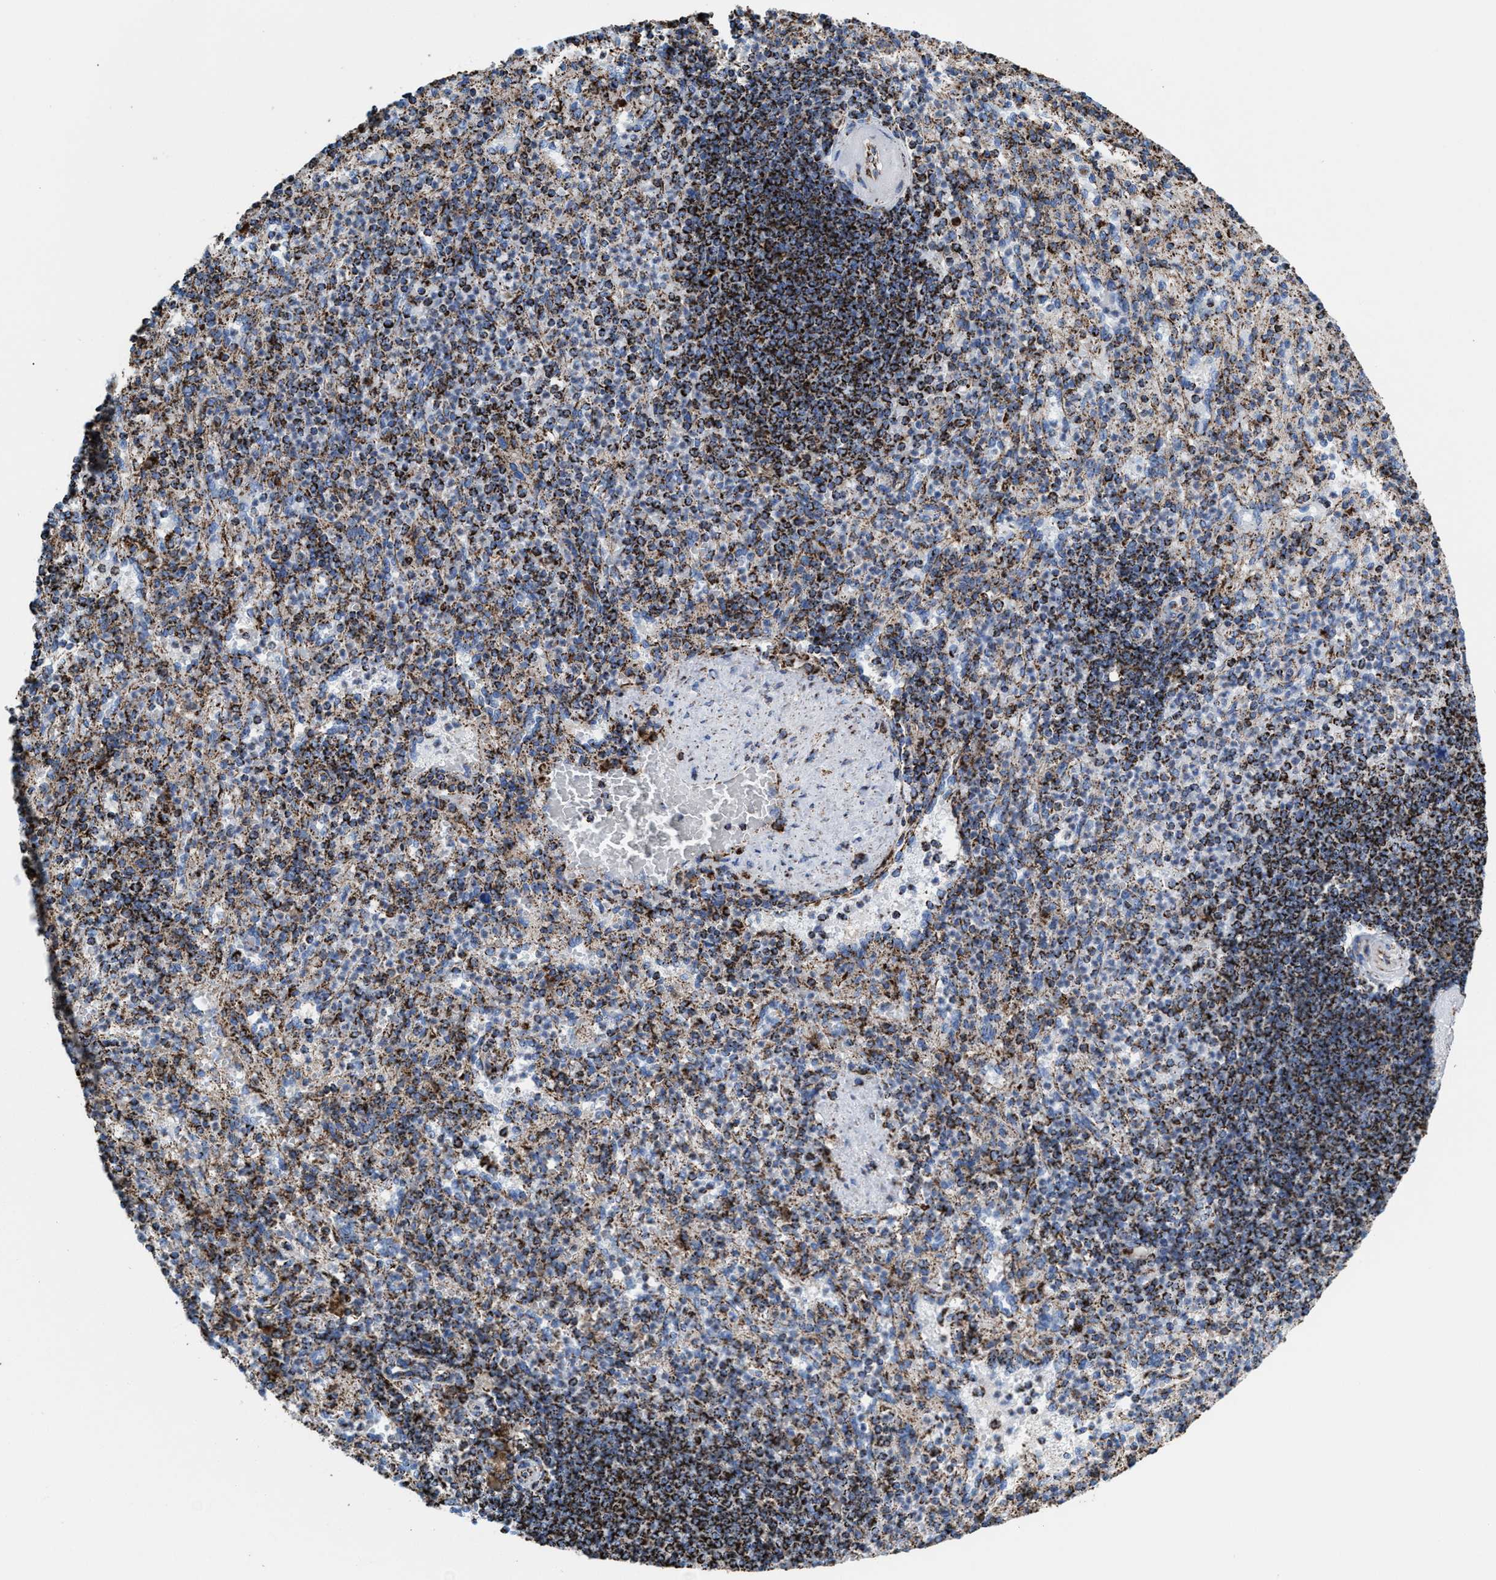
{"staining": {"intensity": "moderate", "quantity": "25%-75%", "location": "cytoplasmic/membranous"}, "tissue": "spleen", "cell_type": "Cells in red pulp", "image_type": "normal", "snomed": [{"axis": "morphology", "description": "Normal tissue, NOS"}, {"axis": "topography", "description": "Spleen"}], "caption": "High-magnification brightfield microscopy of normal spleen stained with DAB (brown) and counterstained with hematoxylin (blue). cells in red pulp exhibit moderate cytoplasmic/membranous staining is appreciated in about25%-75% of cells.", "gene": "ECHS1", "patient": {"sex": "female", "age": 74}}